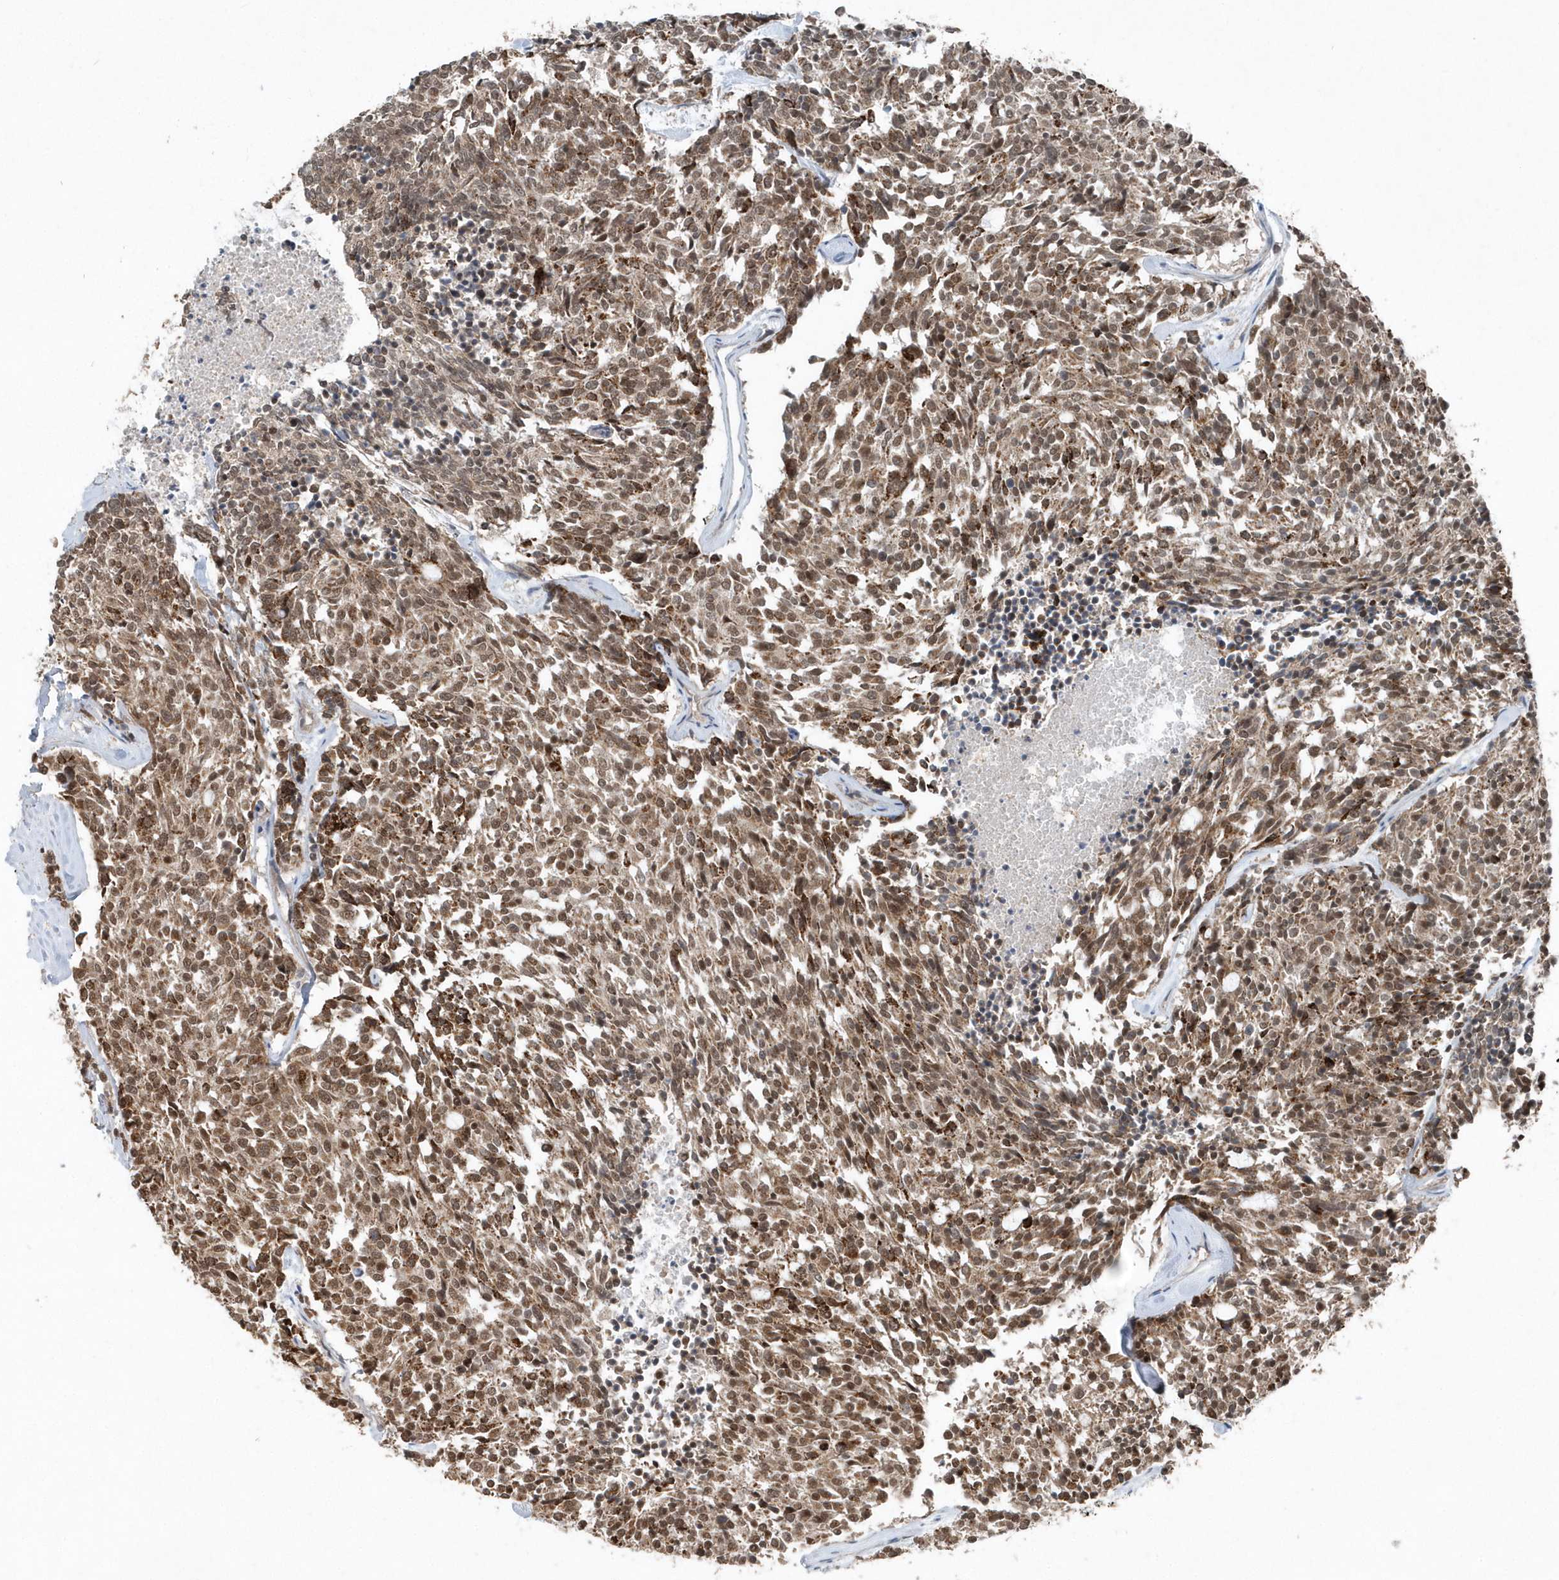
{"staining": {"intensity": "moderate", "quantity": ">75%", "location": "cytoplasmic/membranous,nuclear"}, "tissue": "carcinoid", "cell_type": "Tumor cells", "image_type": "cancer", "snomed": [{"axis": "morphology", "description": "Carcinoid, malignant, NOS"}, {"axis": "topography", "description": "Pancreas"}], "caption": "Carcinoid (malignant) tissue exhibits moderate cytoplasmic/membranous and nuclear expression in approximately >75% of tumor cells, visualized by immunohistochemistry.", "gene": "QTRT2", "patient": {"sex": "female", "age": 54}}